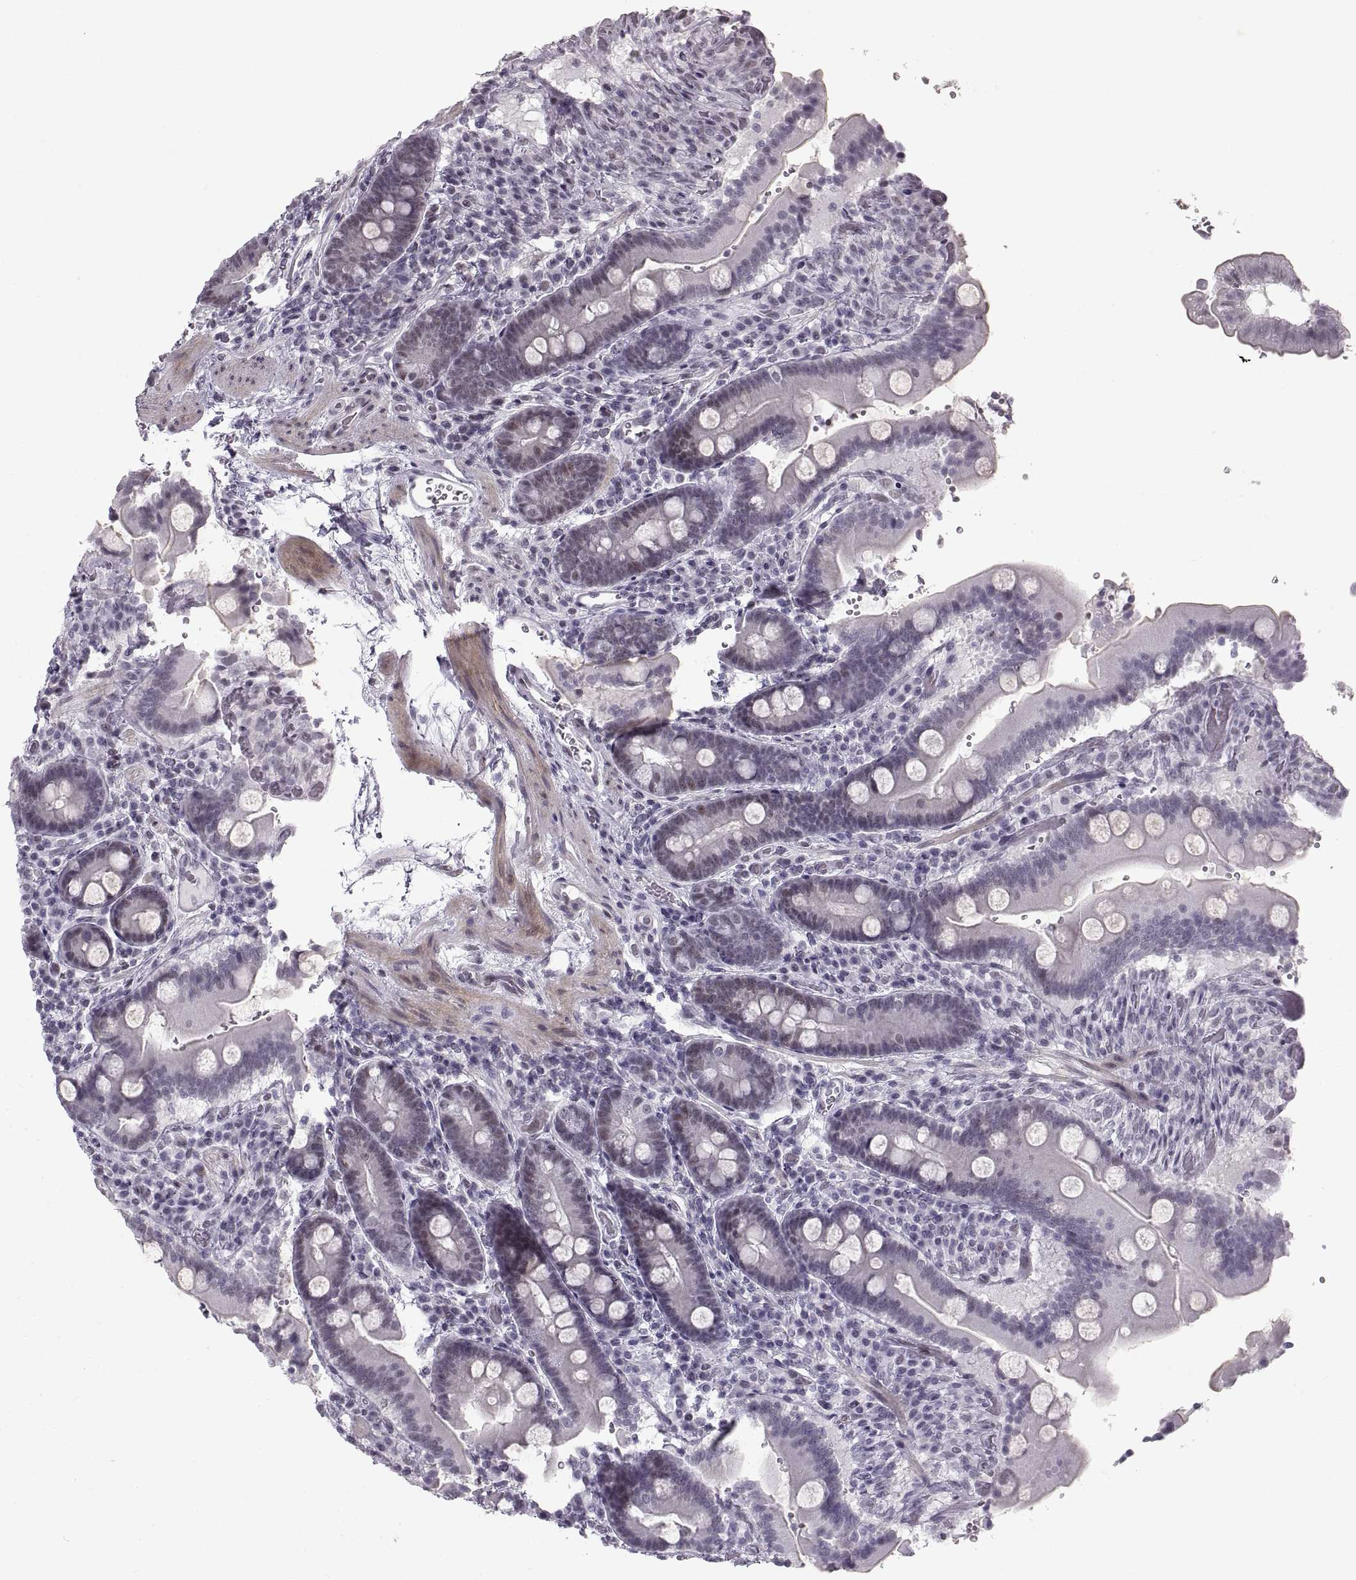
{"staining": {"intensity": "negative", "quantity": "none", "location": "none"}, "tissue": "duodenum", "cell_type": "Glandular cells", "image_type": "normal", "snomed": [{"axis": "morphology", "description": "Normal tissue, NOS"}, {"axis": "topography", "description": "Duodenum"}], "caption": "High magnification brightfield microscopy of benign duodenum stained with DAB (brown) and counterstained with hematoxylin (blue): glandular cells show no significant staining. (DAB (3,3'-diaminobenzidine) immunohistochemistry visualized using brightfield microscopy, high magnification).", "gene": "NANOS3", "patient": {"sex": "female", "age": 62}}